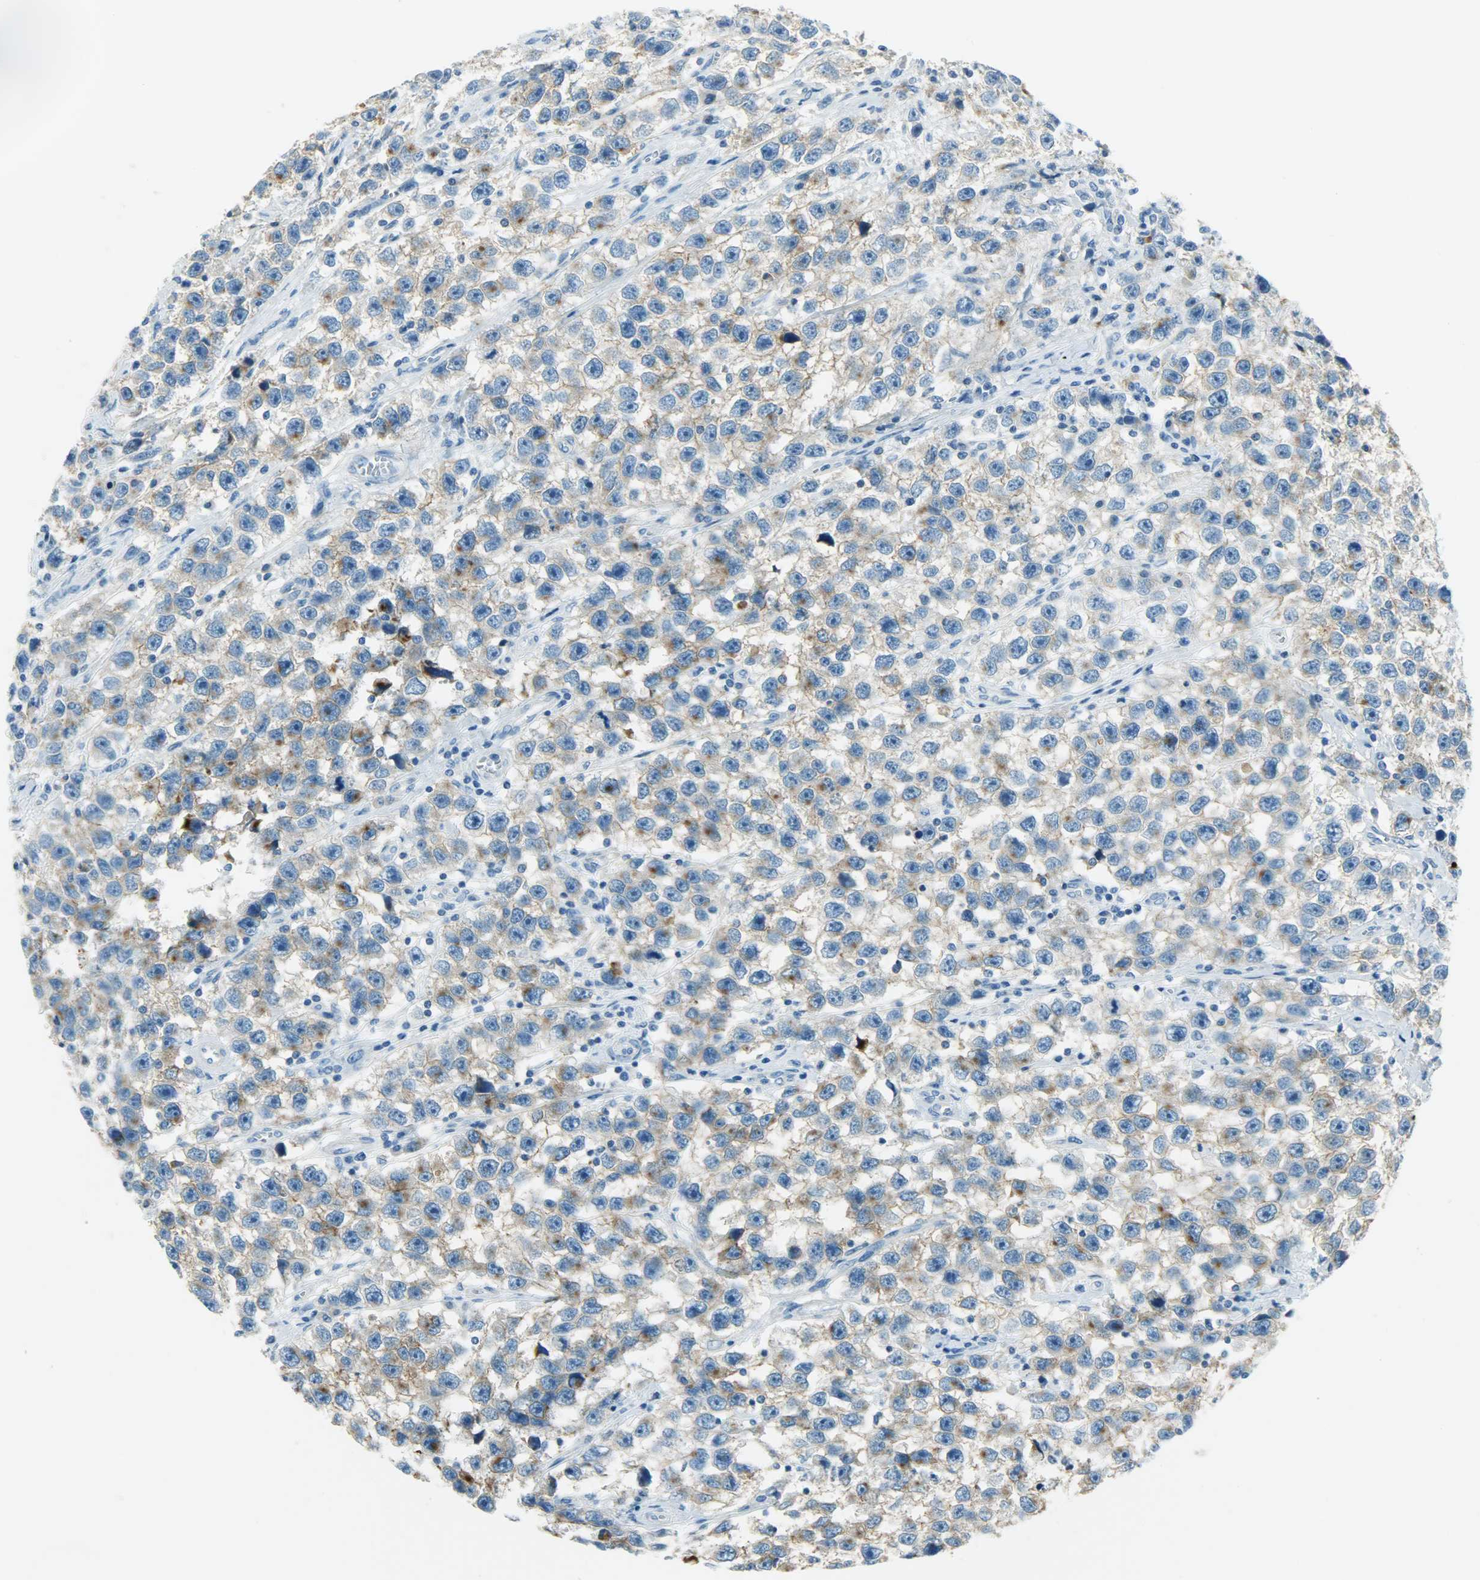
{"staining": {"intensity": "moderate", "quantity": ">75%", "location": "cytoplasmic/membranous"}, "tissue": "testis cancer", "cell_type": "Tumor cells", "image_type": "cancer", "snomed": [{"axis": "morphology", "description": "Seminoma, NOS"}, {"axis": "topography", "description": "Testis"}], "caption": "Seminoma (testis) stained for a protein (brown) shows moderate cytoplasmic/membranous positive staining in about >75% of tumor cells.", "gene": "PROM1", "patient": {"sex": "male", "age": 33}}